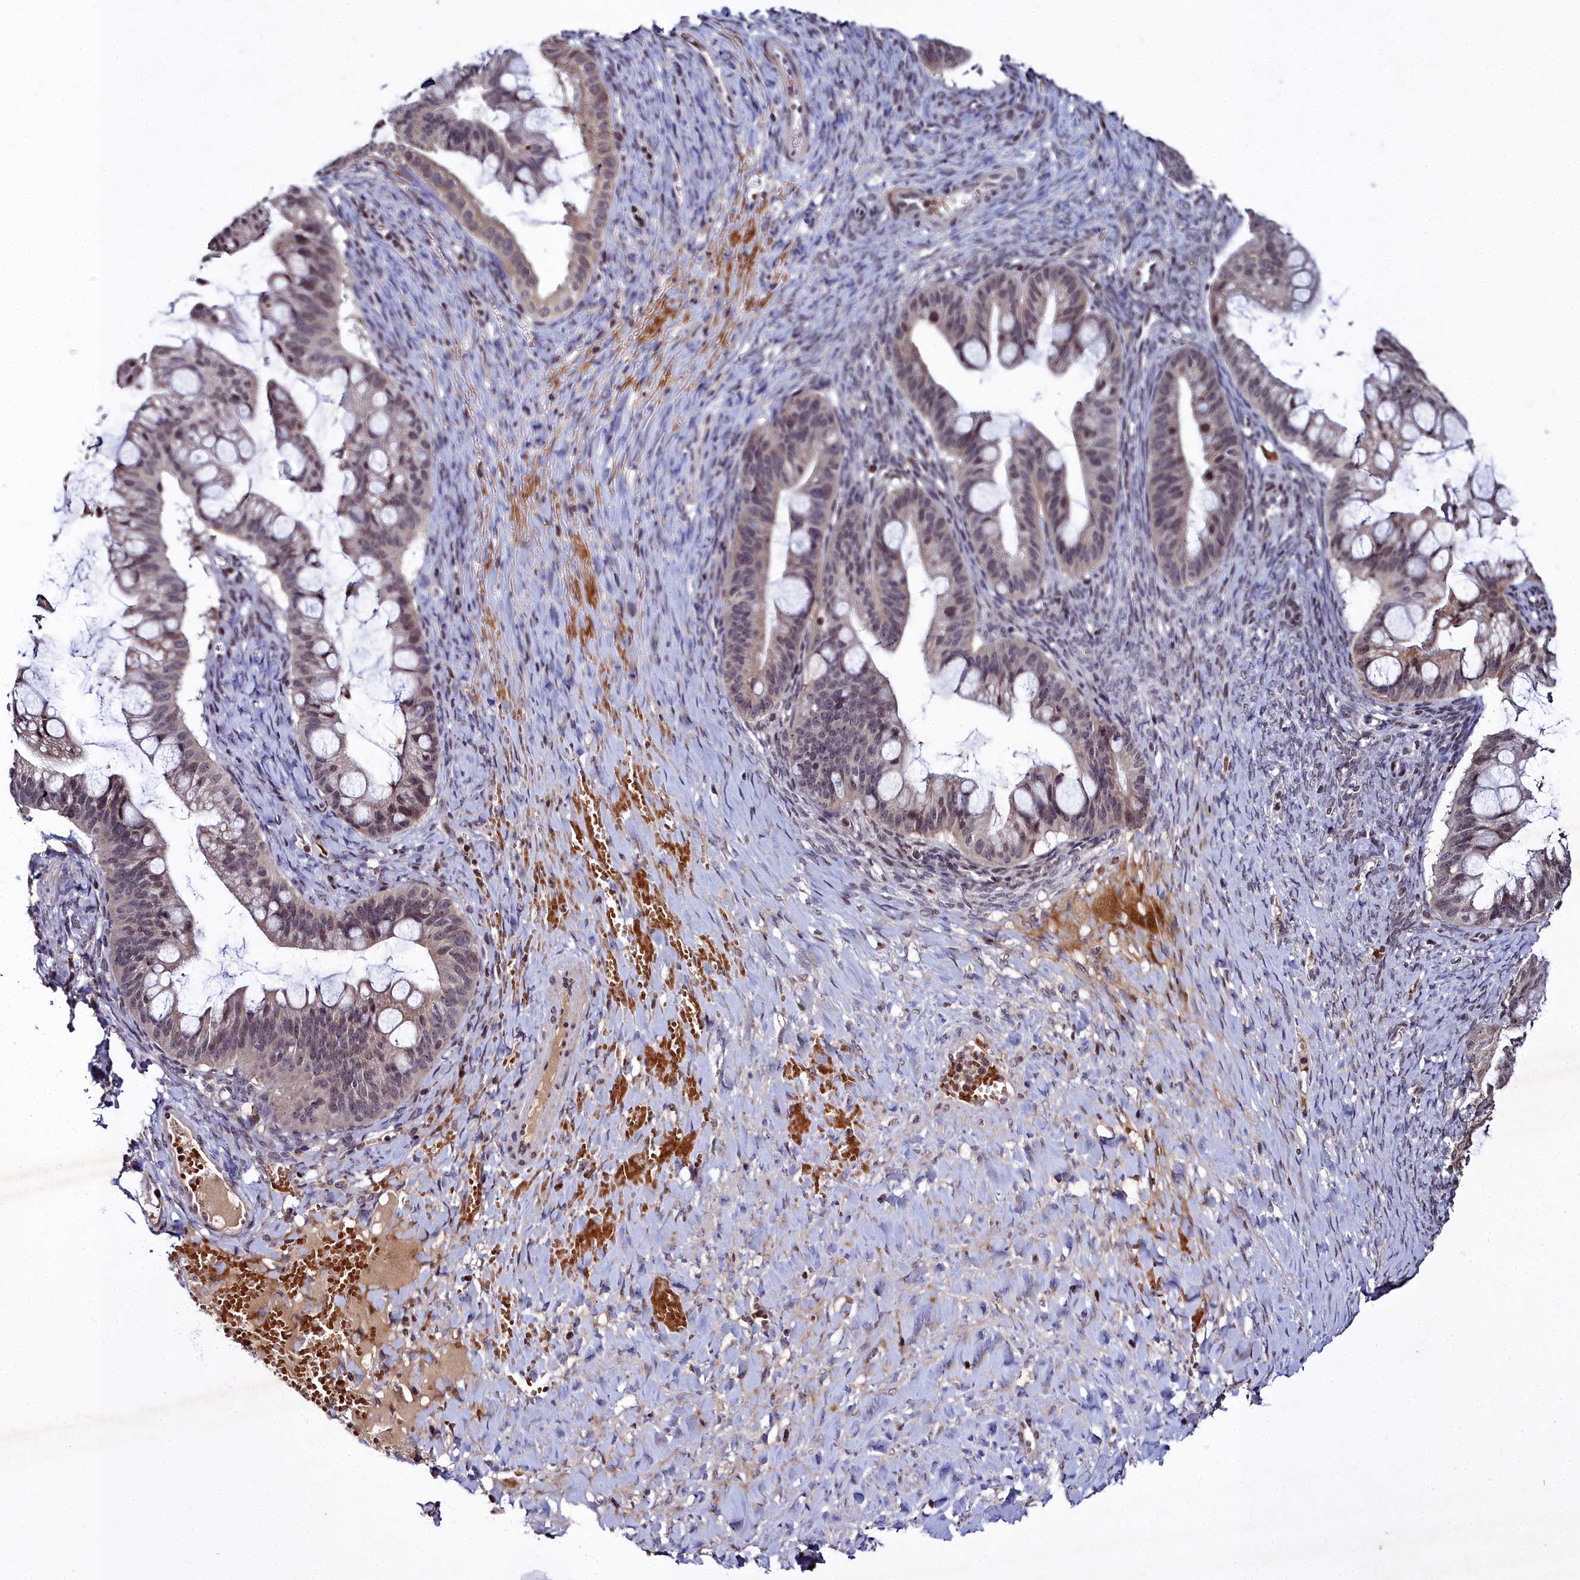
{"staining": {"intensity": "weak", "quantity": ">75%", "location": "cytoplasmic/membranous"}, "tissue": "ovarian cancer", "cell_type": "Tumor cells", "image_type": "cancer", "snomed": [{"axis": "morphology", "description": "Cystadenocarcinoma, mucinous, NOS"}, {"axis": "topography", "description": "Ovary"}], "caption": "High-magnification brightfield microscopy of mucinous cystadenocarcinoma (ovarian) stained with DAB (brown) and counterstained with hematoxylin (blue). tumor cells exhibit weak cytoplasmic/membranous positivity is present in about>75% of cells. (DAB (3,3'-diaminobenzidine) IHC, brown staining for protein, blue staining for nuclei).", "gene": "FZD4", "patient": {"sex": "female", "age": 73}}